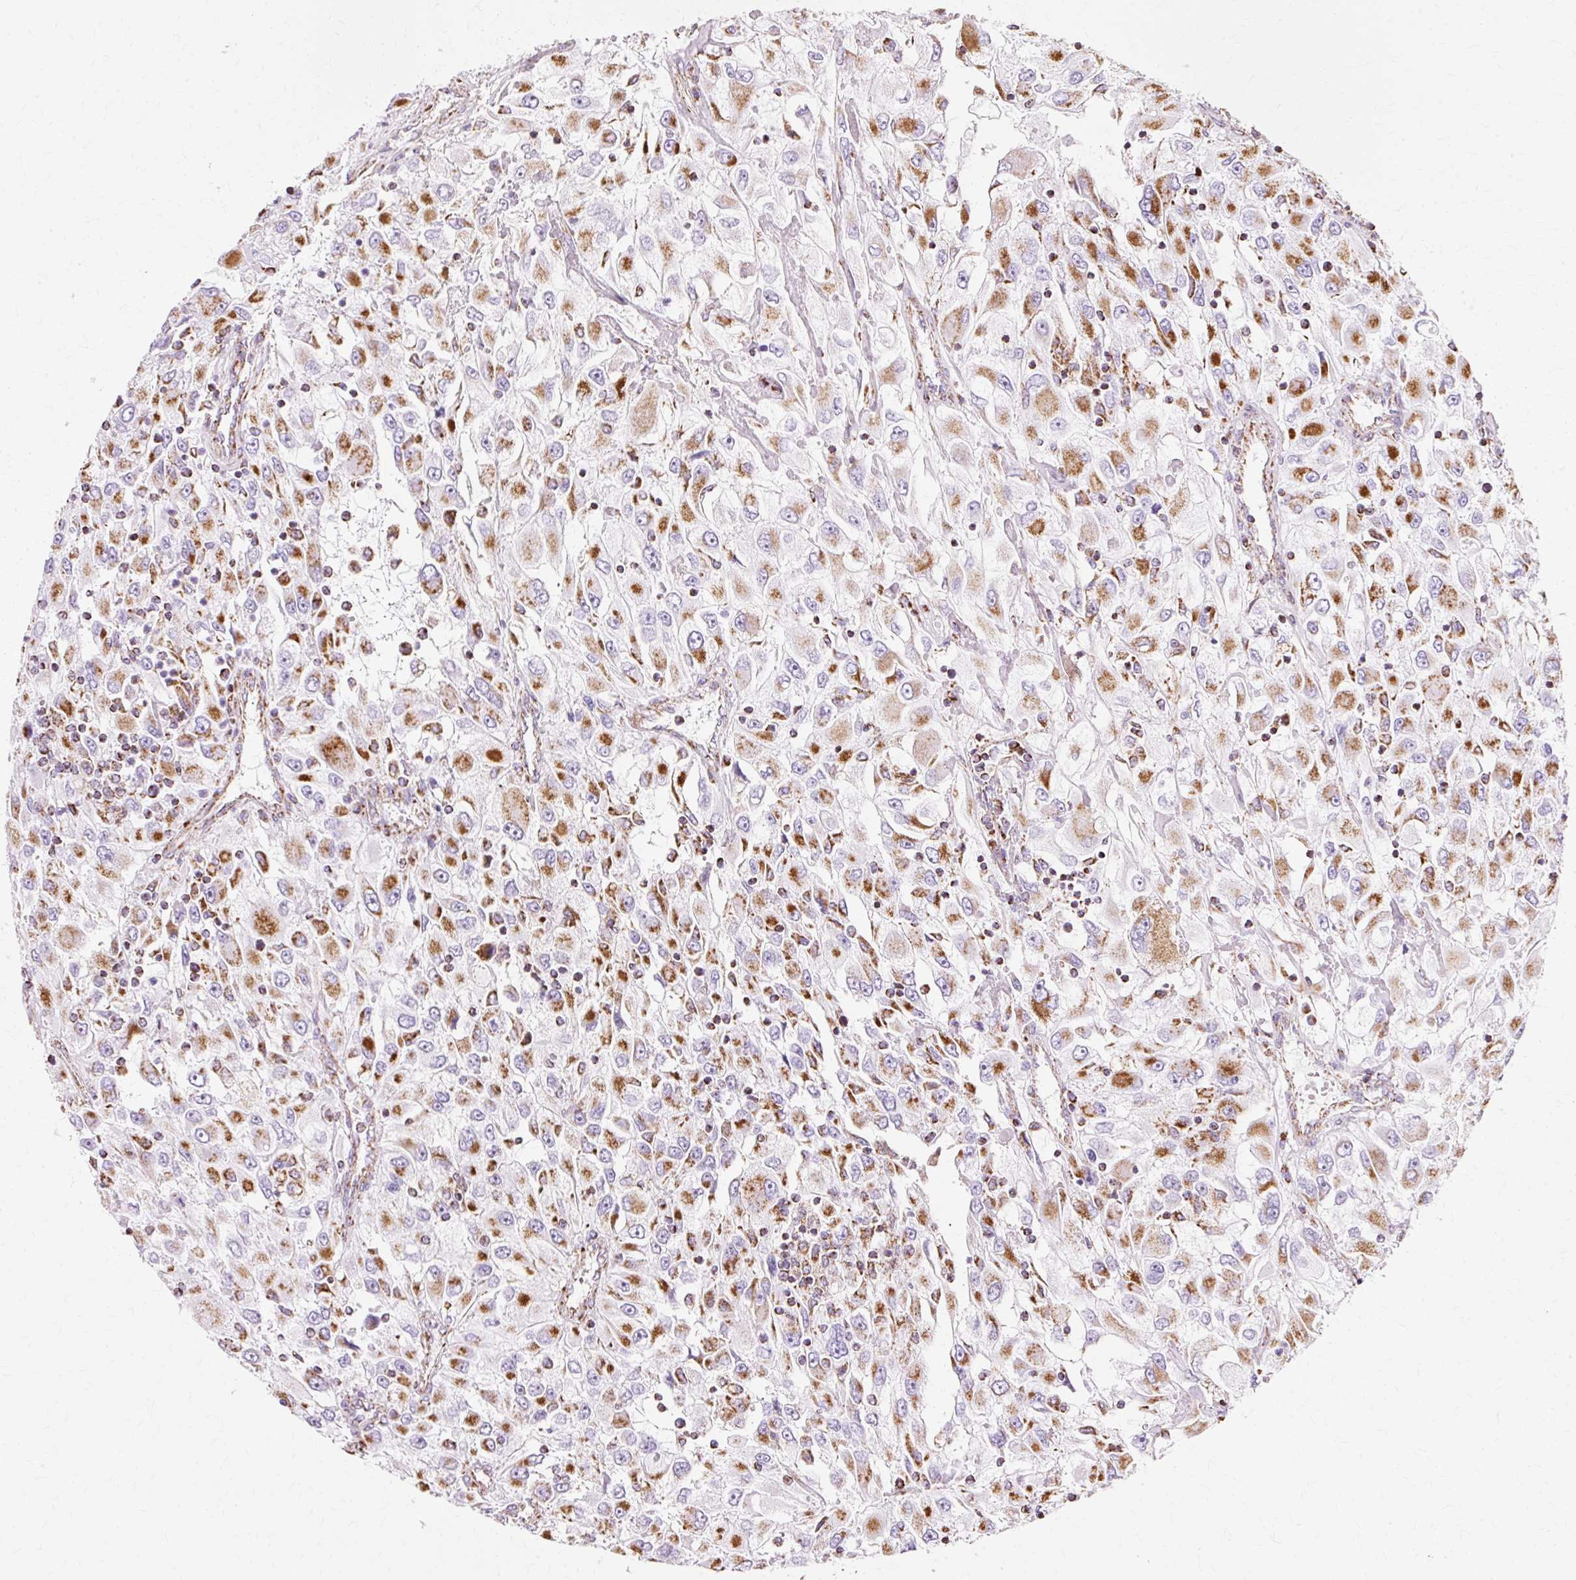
{"staining": {"intensity": "strong", "quantity": "25%-75%", "location": "cytoplasmic/membranous"}, "tissue": "renal cancer", "cell_type": "Tumor cells", "image_type": "cancer", "snomed": [{"axis": "morphology", "description": "Adenocarcinoma, NOS"}, {"axis": "topography", "description": "Kidney"}], "caption": "A high-resolution image shows immunohistochemistry staining of renal cancer, which demonstrates strong cytoplasmic/membranous expression in about 25%-75% of tumor cells.", "gene": "ATP5PO", "patient": {"sex": "female", "age": 52}}